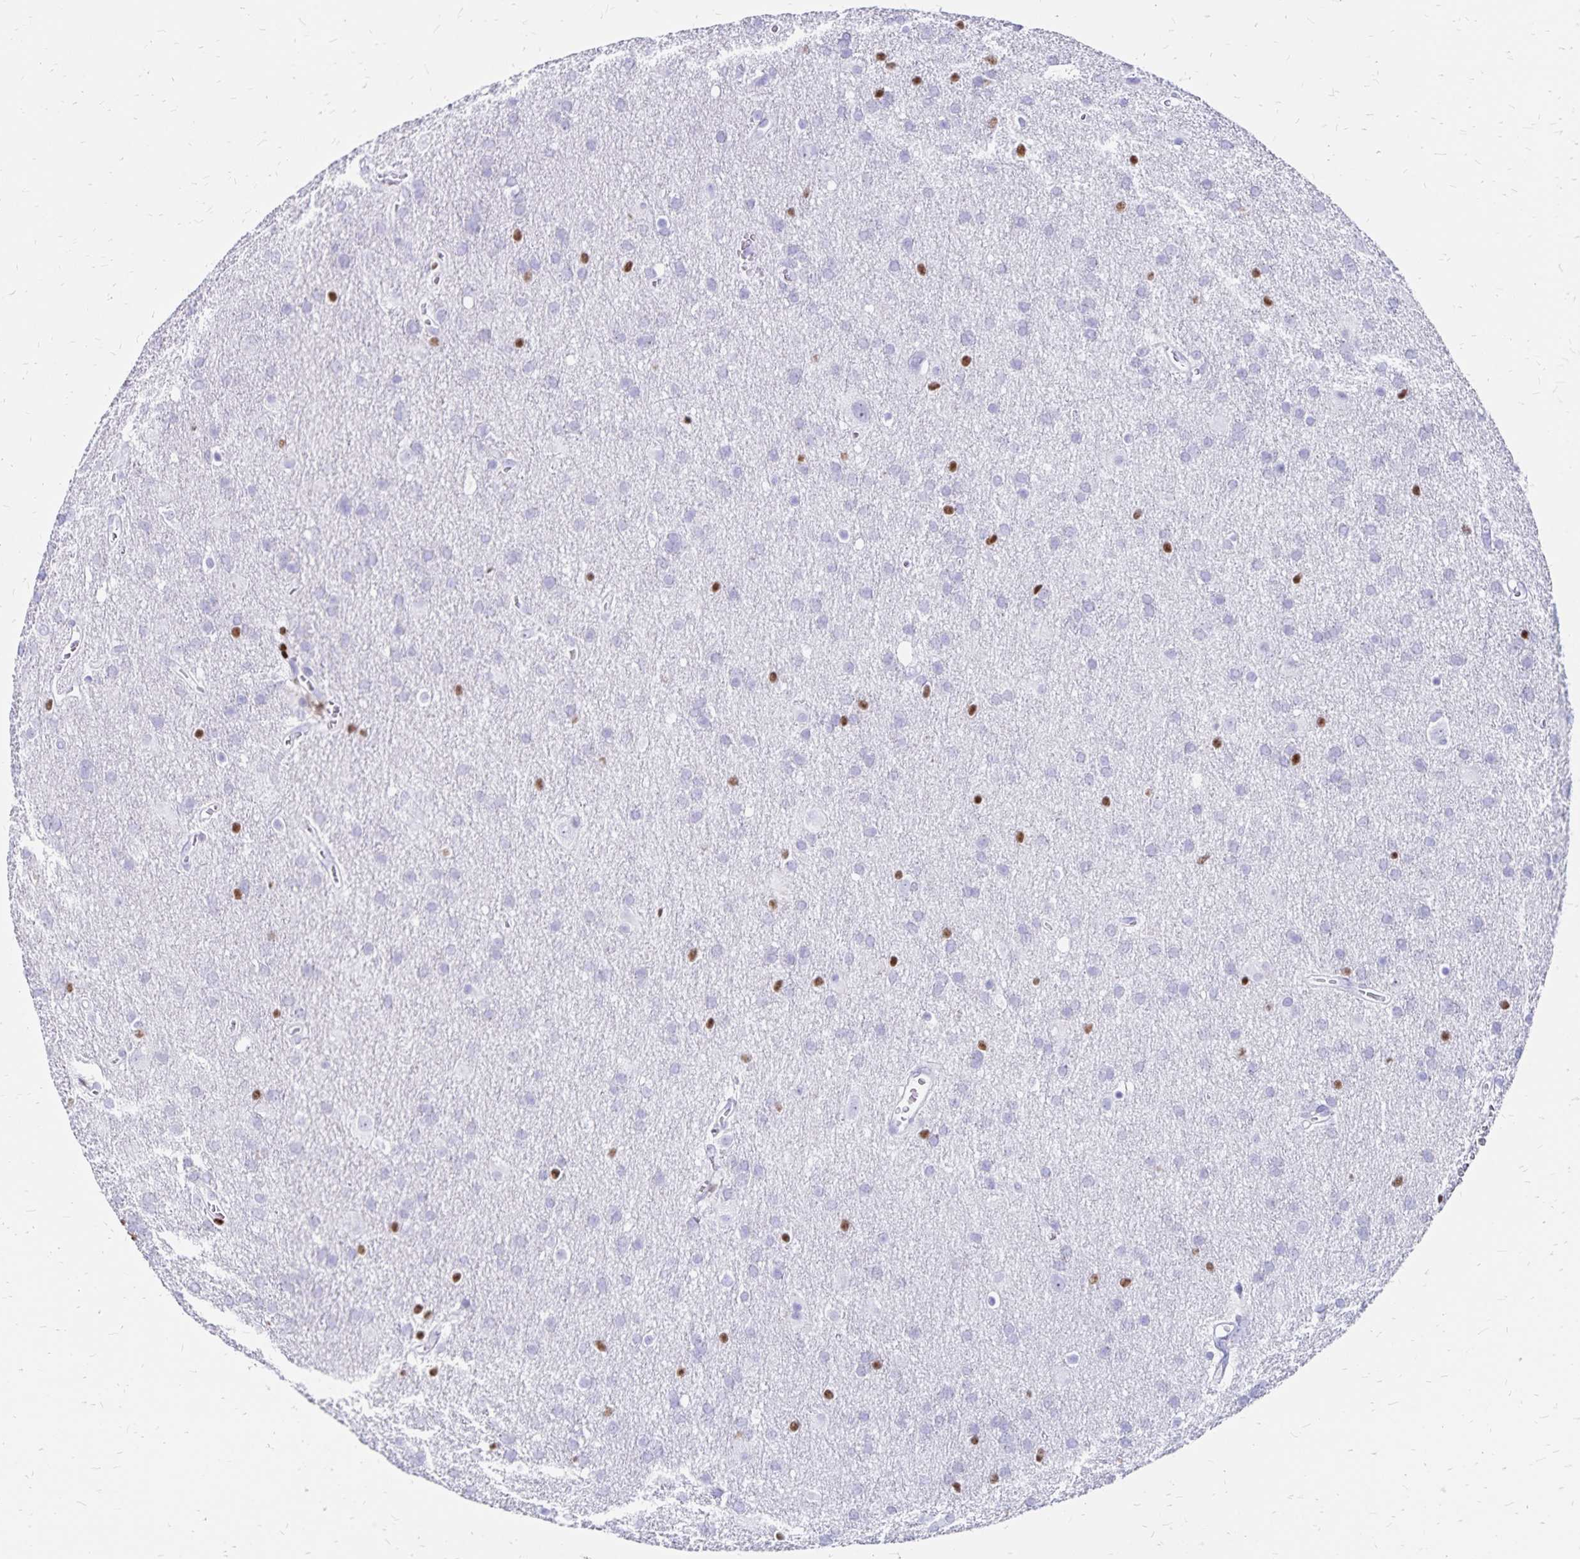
{"staining": {"intensity": "negative", "quantity": "none", "location": "none"}, "tissue": "glioma", "cell_type": "Tumor cells", "image_type": "cancer", "snomed": [{"axis": "morphology", "description": "Glioma, malignant, Low grade"}, {"axis": "topography", "description": "Brain"}], "caption": "Immunohistochemistry of glioma reveals no staining in tumor cells.", "gene": "IKZF1", "patient": {"sex": "male", "age": 66}}